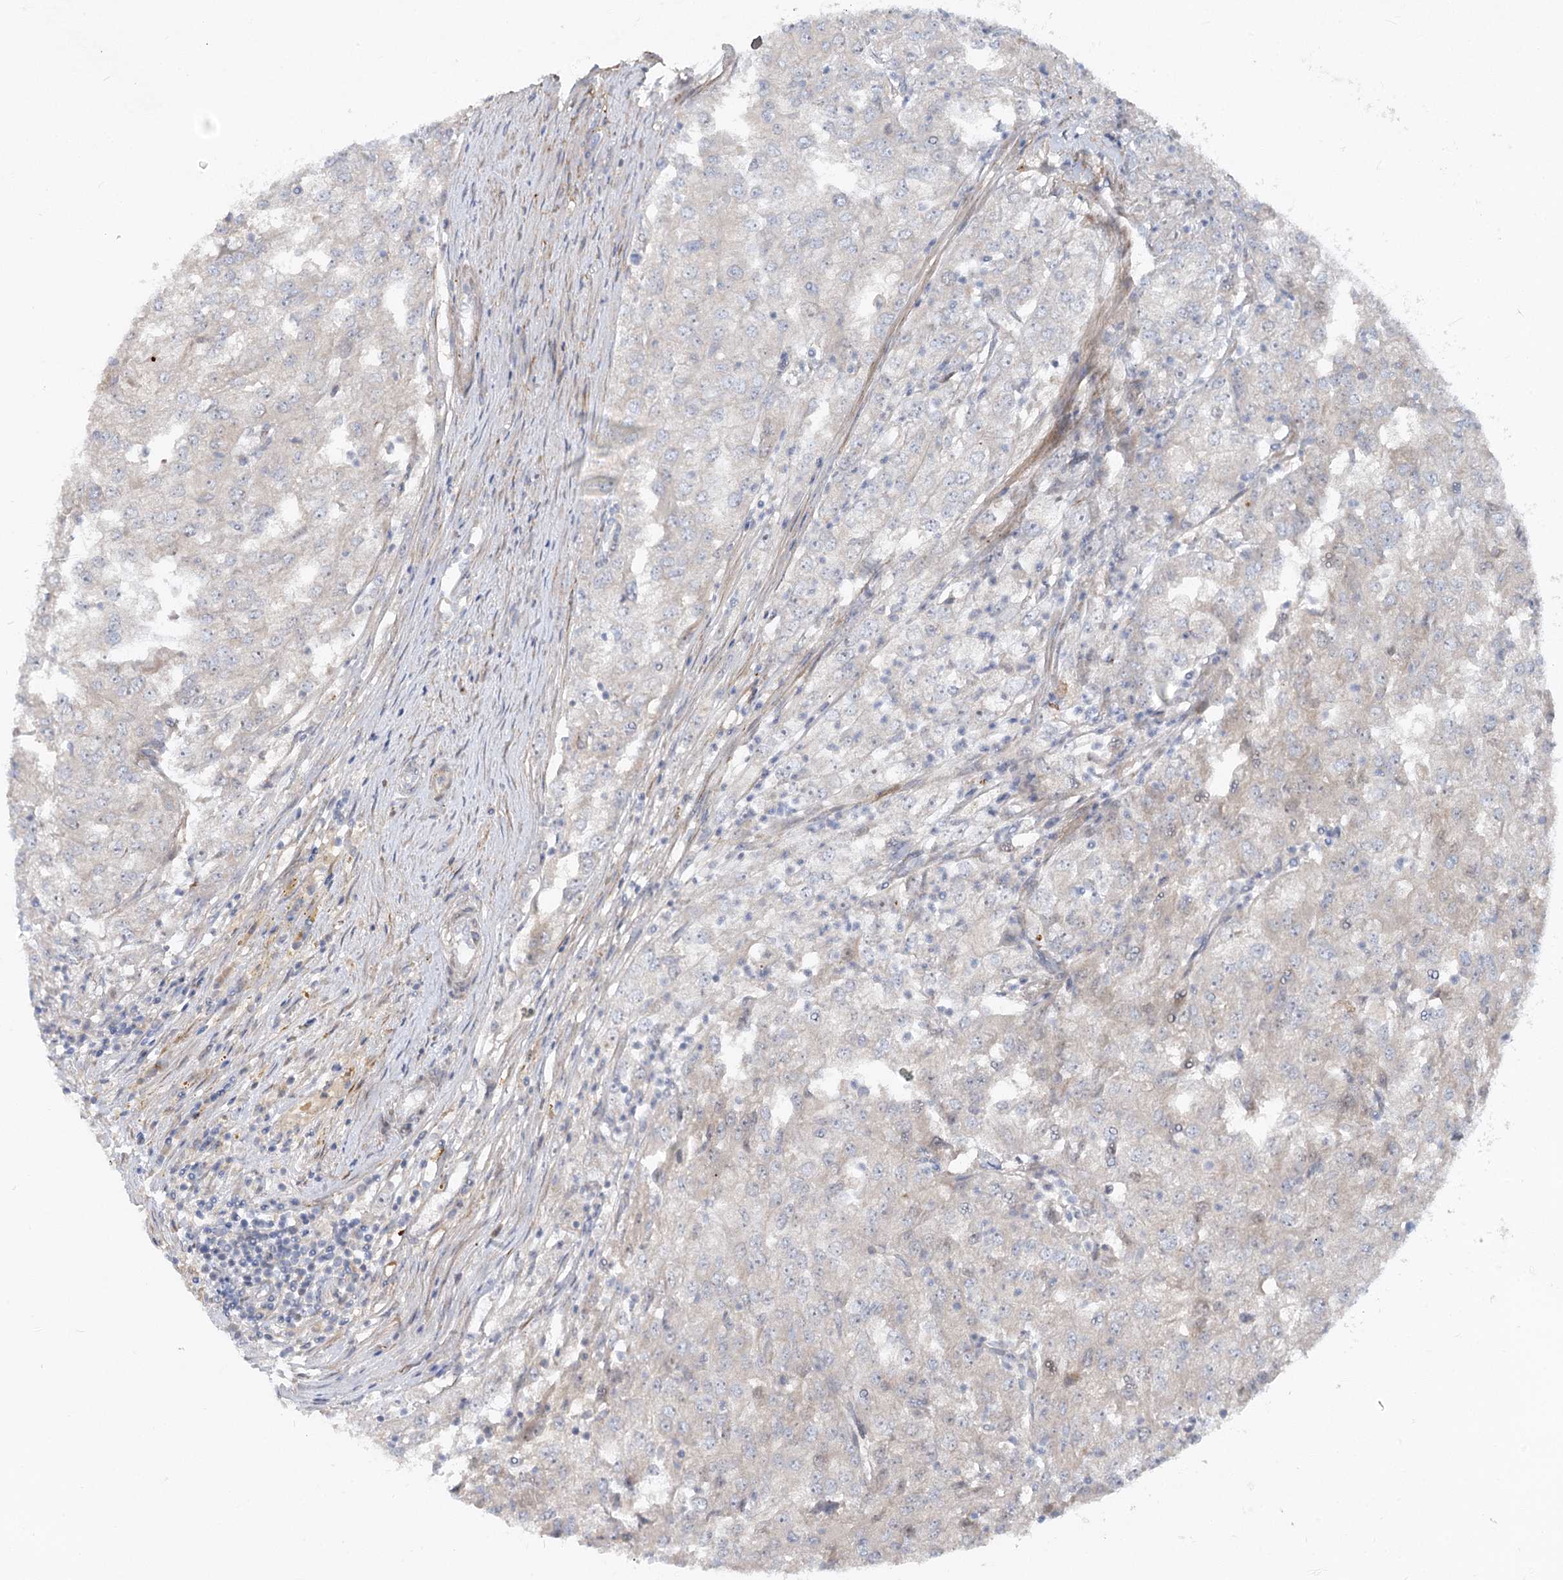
{"staining": {"intensity": "negative", "quantity": "none", "location": "none"}, "tissue": "renal cancer", "cell_type": "Tumor cells", "image_type": "cancer", "snomed": [{"axis": "morphology", "description": "Adenocarcinoma, NOS"}, {"axis": "topography", "description": "Kidney"}], "caption": "This is an immunohistochemistry (IHC) image of renal cancer (adenocarcinoma). There is no expression in tumor cells.", "gene": "FGF19", "patient": {"sex": "female", "age": 54}}